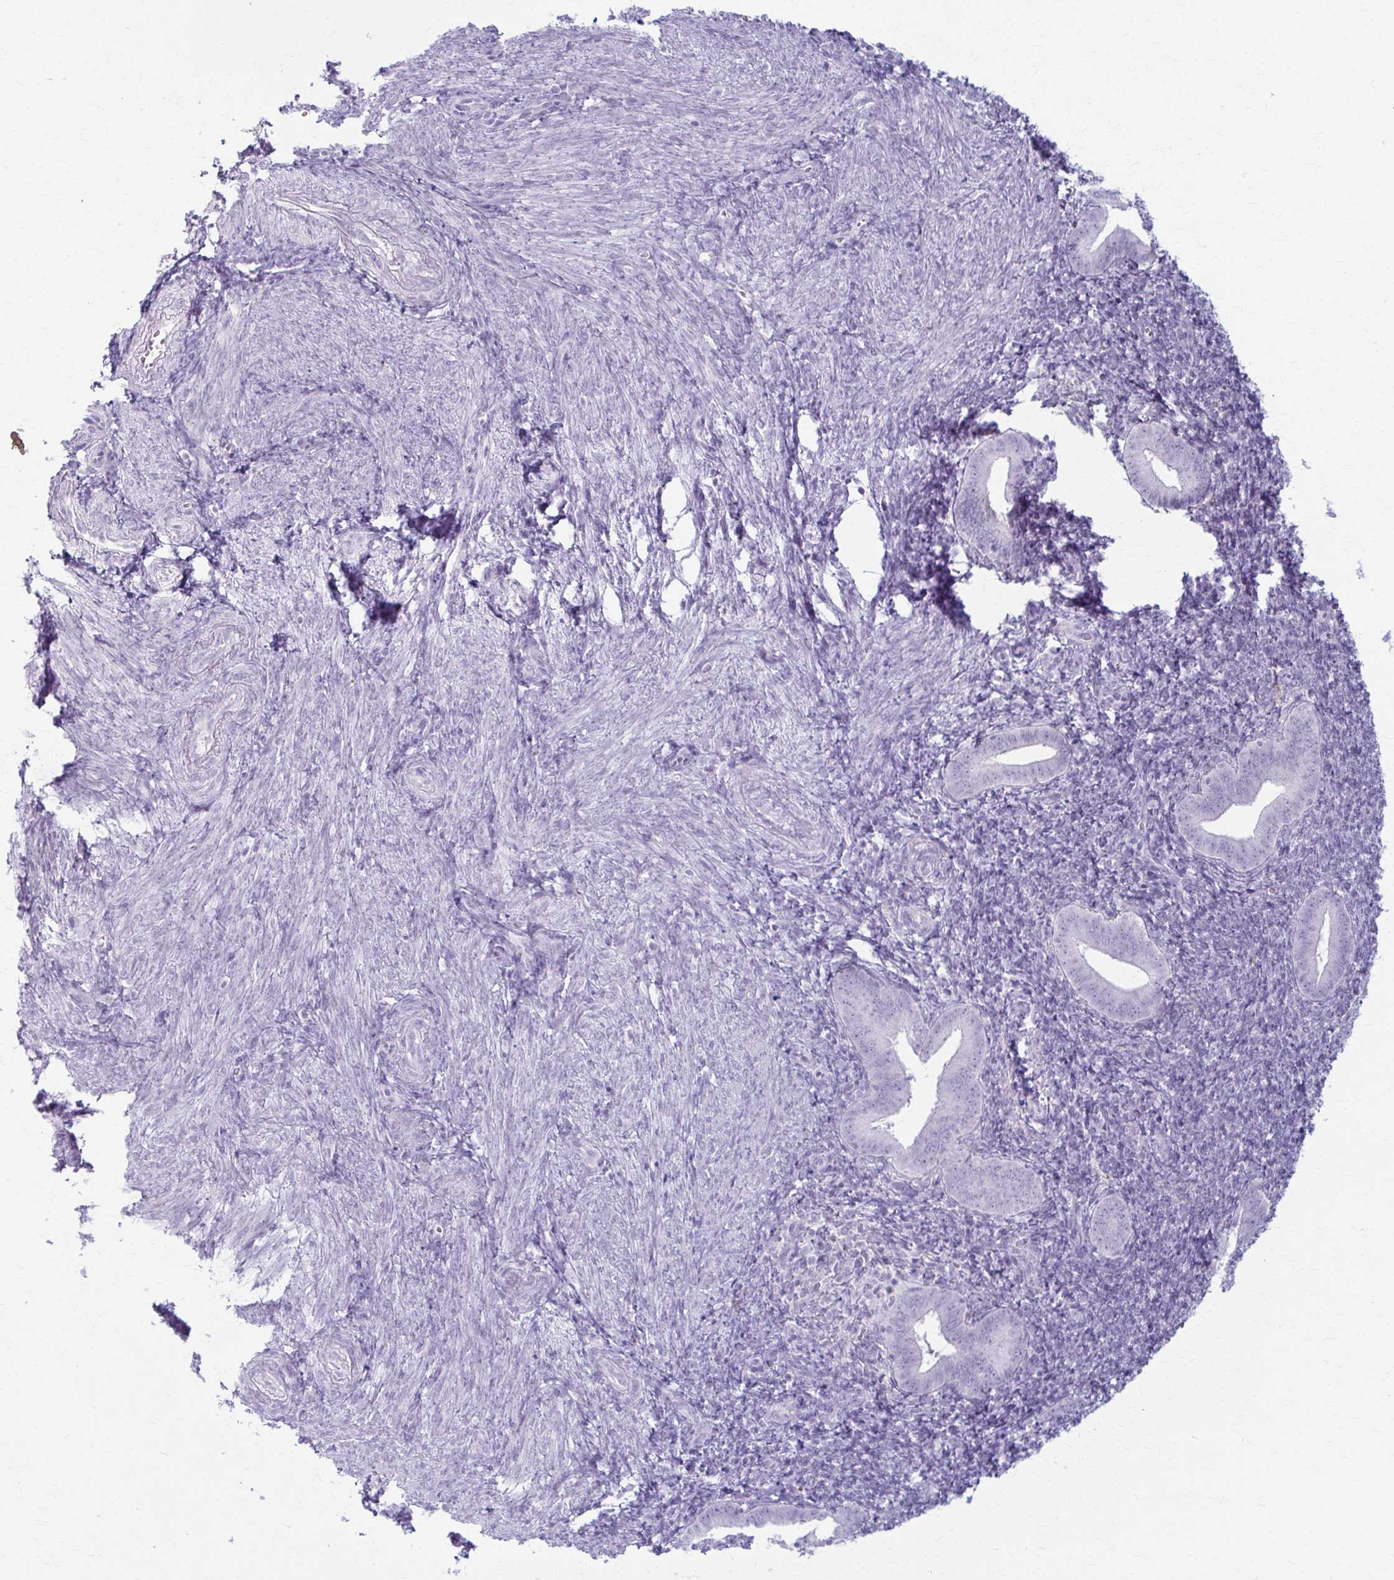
{"staining": {"intensity": "negative", "quantity": "none", "location": "none"}, "tissue": "endometrium", "cell_type": "Cells in endometrial stroma", "image_type": "normal", "snomed": [{"axis": "morphology", "description": "Normal tissue, NOS"}, {"axis": "topography", "description": "Endometrium"}], "caption": "The photomicrograph reveals no staining of cells in endometrial stroma in benign endometrium. (Brightfield microscopy of DAB (3,3'-diaminobenzidine) IHC at high magnification).", "gene": "LDLRAP1", "patient": {"sex": "female", "age": 25}}